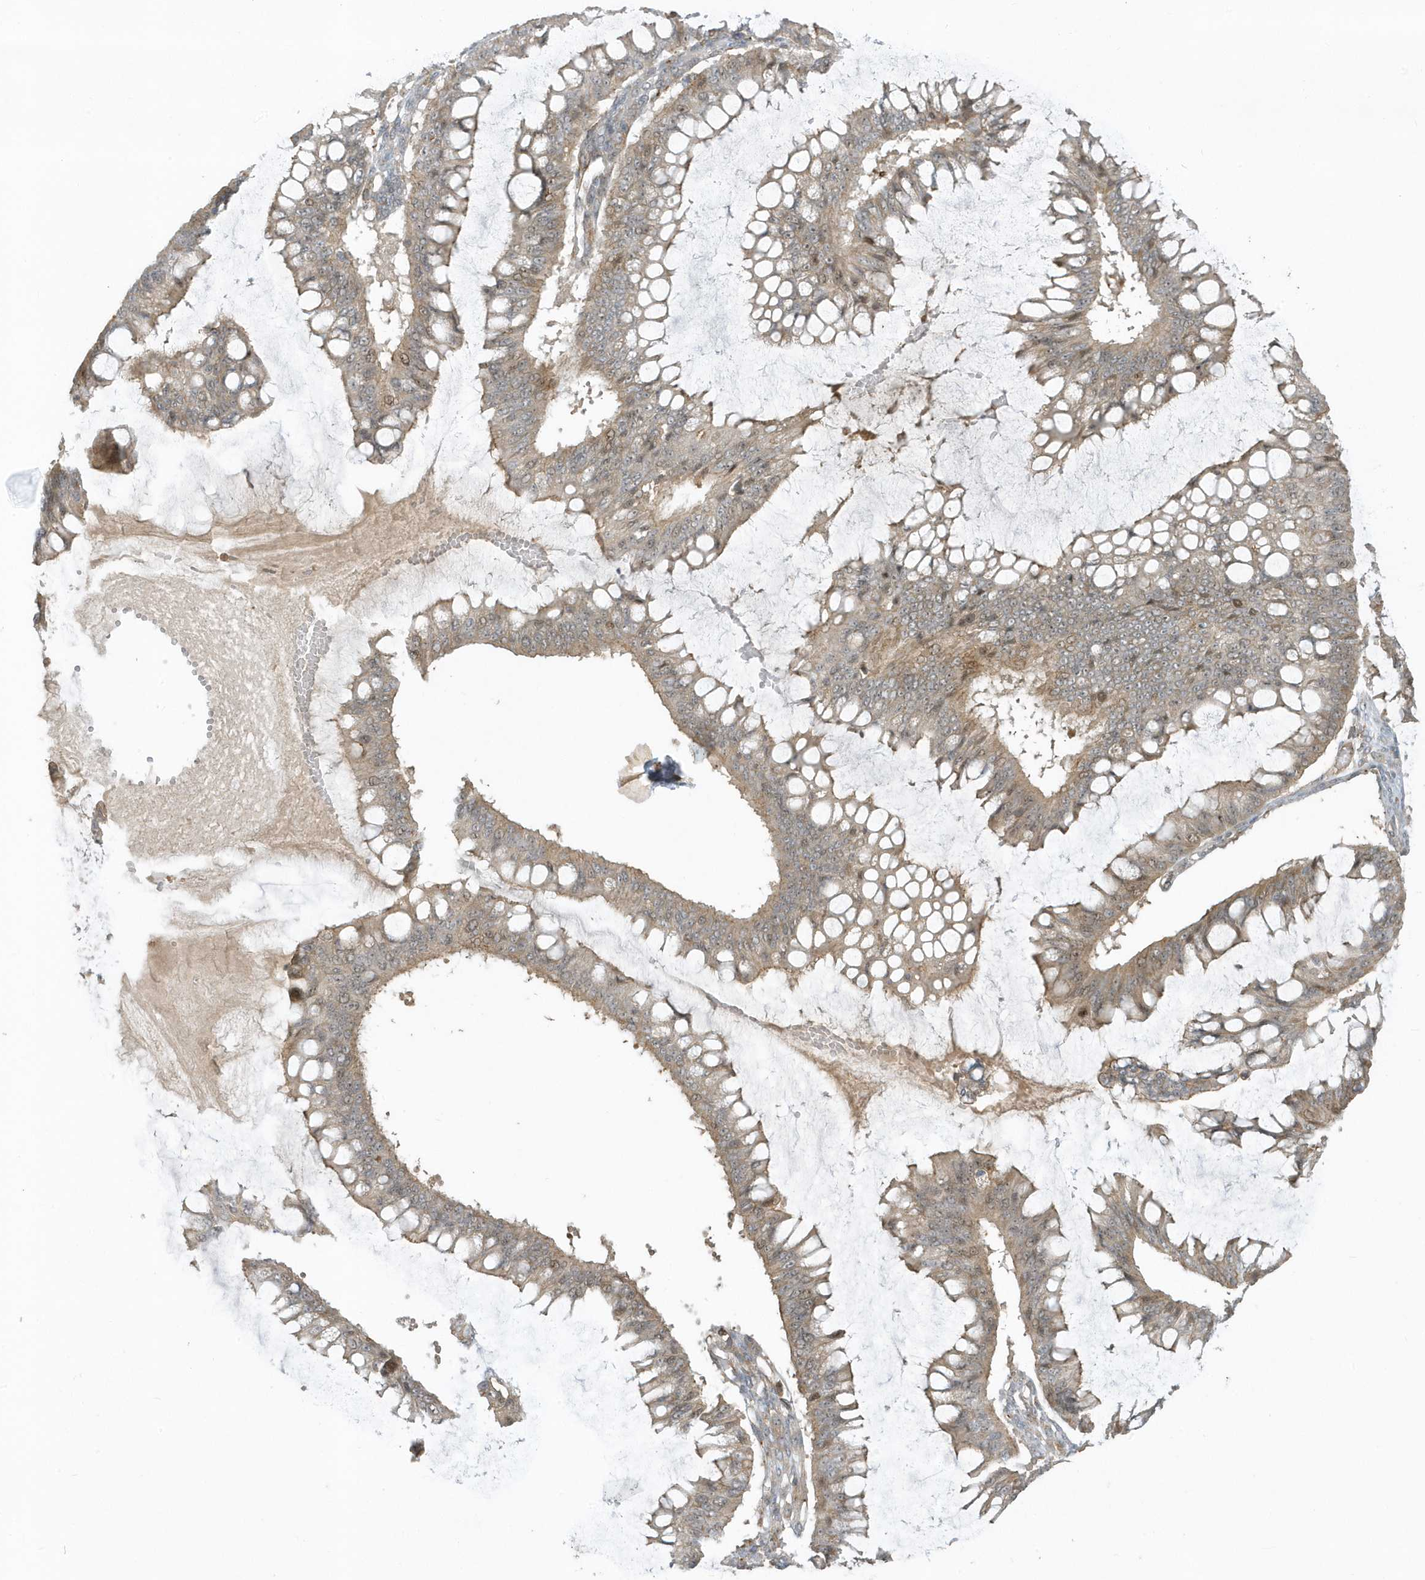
{"staining": {"intensity": "weak", "quantity": ">75%", "location": "cytoplasmic/membranous,nuclear"}, "tissue": "ovarian cancer", "cell_type": "Tumor cells", "image_type": "cancer", "snomed": [{"axis": "morphology", "description": "Cystadenocarcinoma, mucinous, NOS"}, {"axis": "topography", "description": "Ovary"}], "caption": "IHC of ovarian cancer demonstrates low levels of weak cytoplasmic/membranous and nuclear positivity in about >75% of tumor cells.", "gene": "ZBTB8A", "patient": {"sex": "female", "age": 73}}